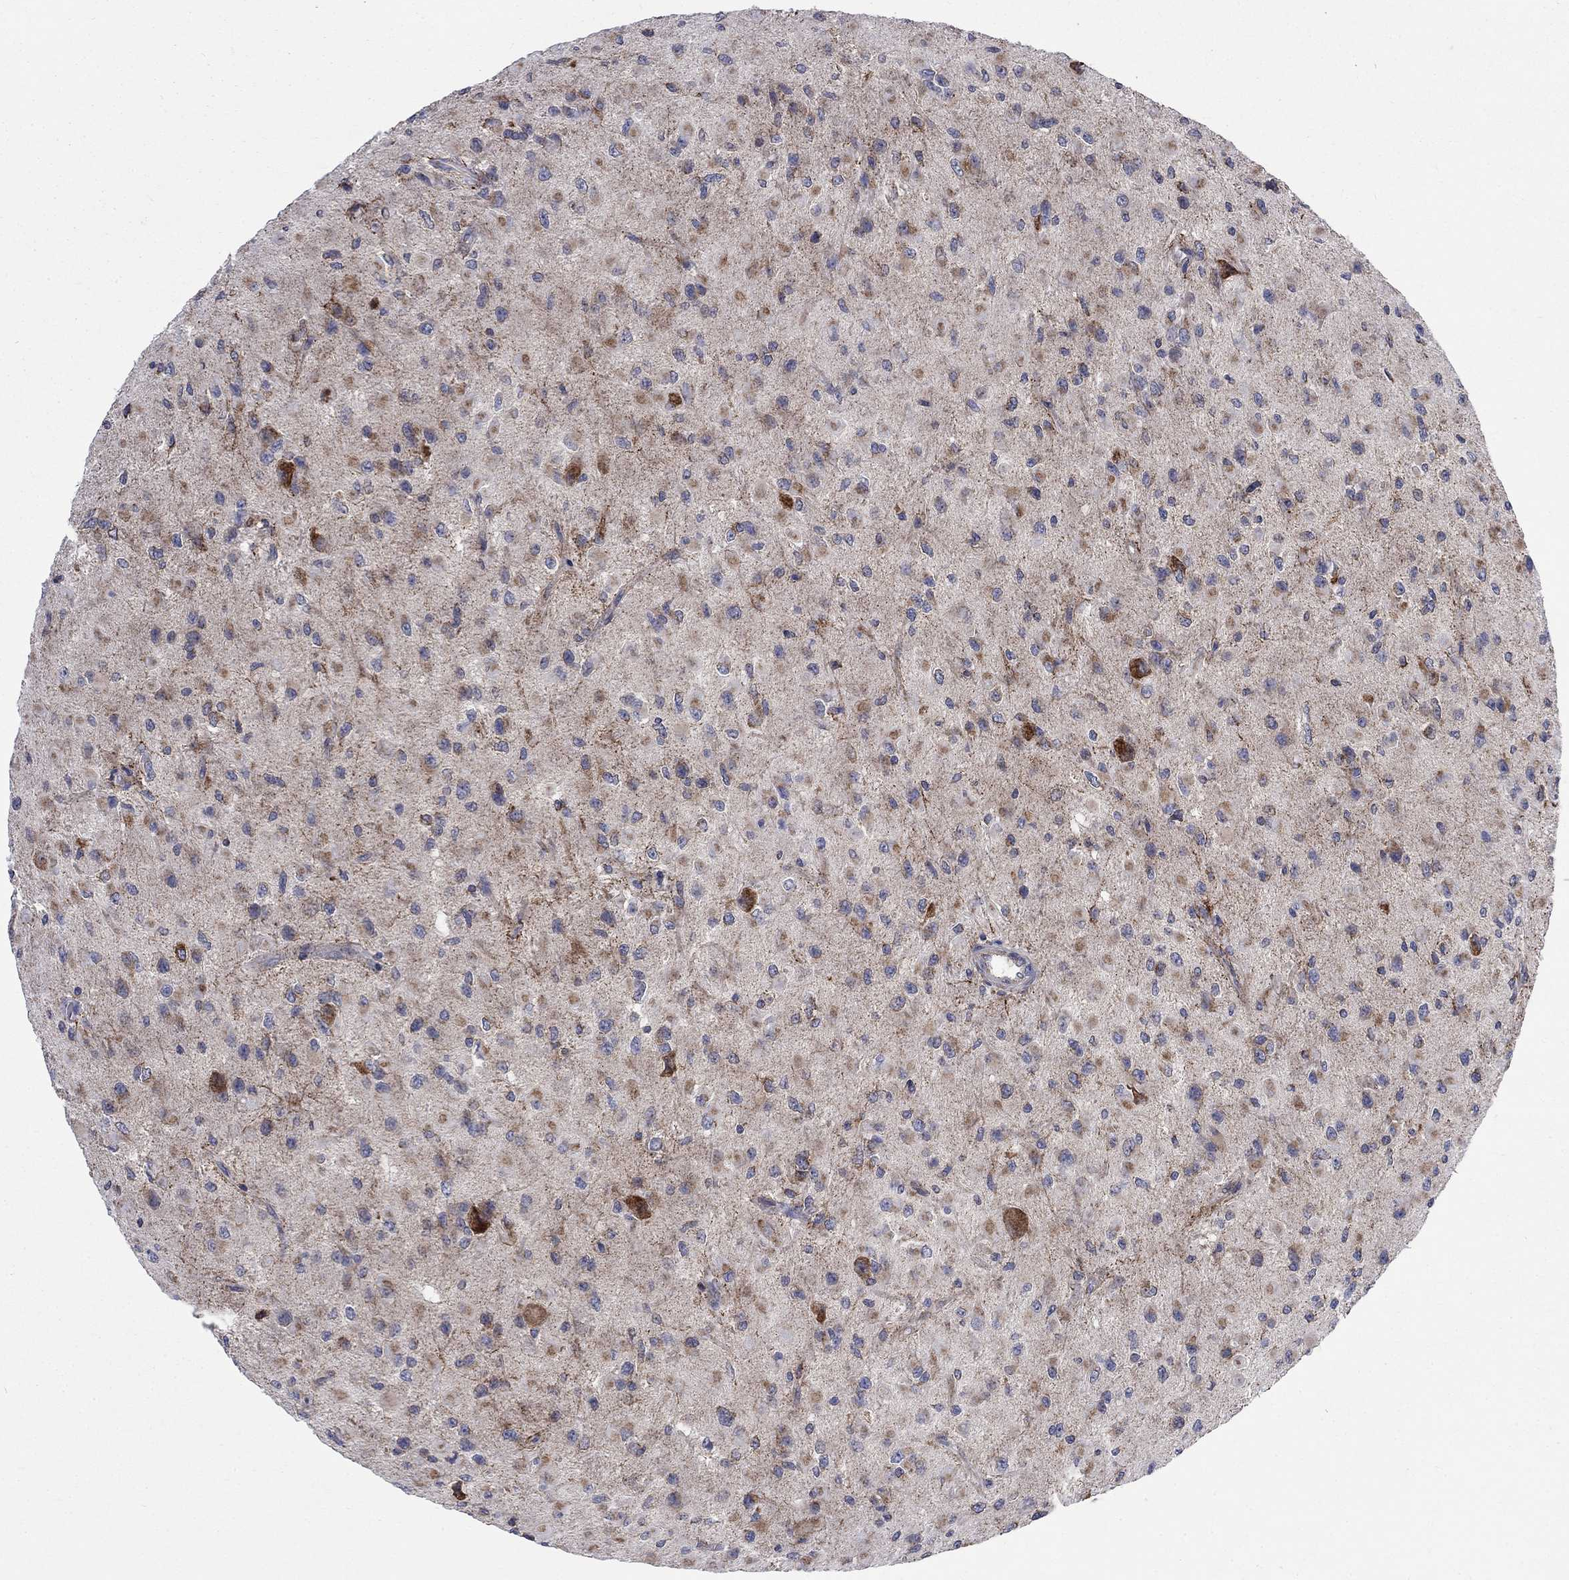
{"staining": {"intensity": "moderate", "quantity": "25%-75%", "location": "cytoplasmic/membranous"}, "tissue": "glioma", "cell_type": "Tumor cells", "image_type": "cancer", "snomed": [{"axis": "morphology", "description": "Glioma, malignant, High grade"}, {"axis": "topography", "description": "Cerebral cortex"}], "caption": "Immunohistochemical staining of human malignant high-grade glioma demonstrates moderate cytoplasmic/membranous protein staining in about 25%-75% of tumor cells.", "gene": "RPLP0", "patient": {"sex": "male", "age": 35}}